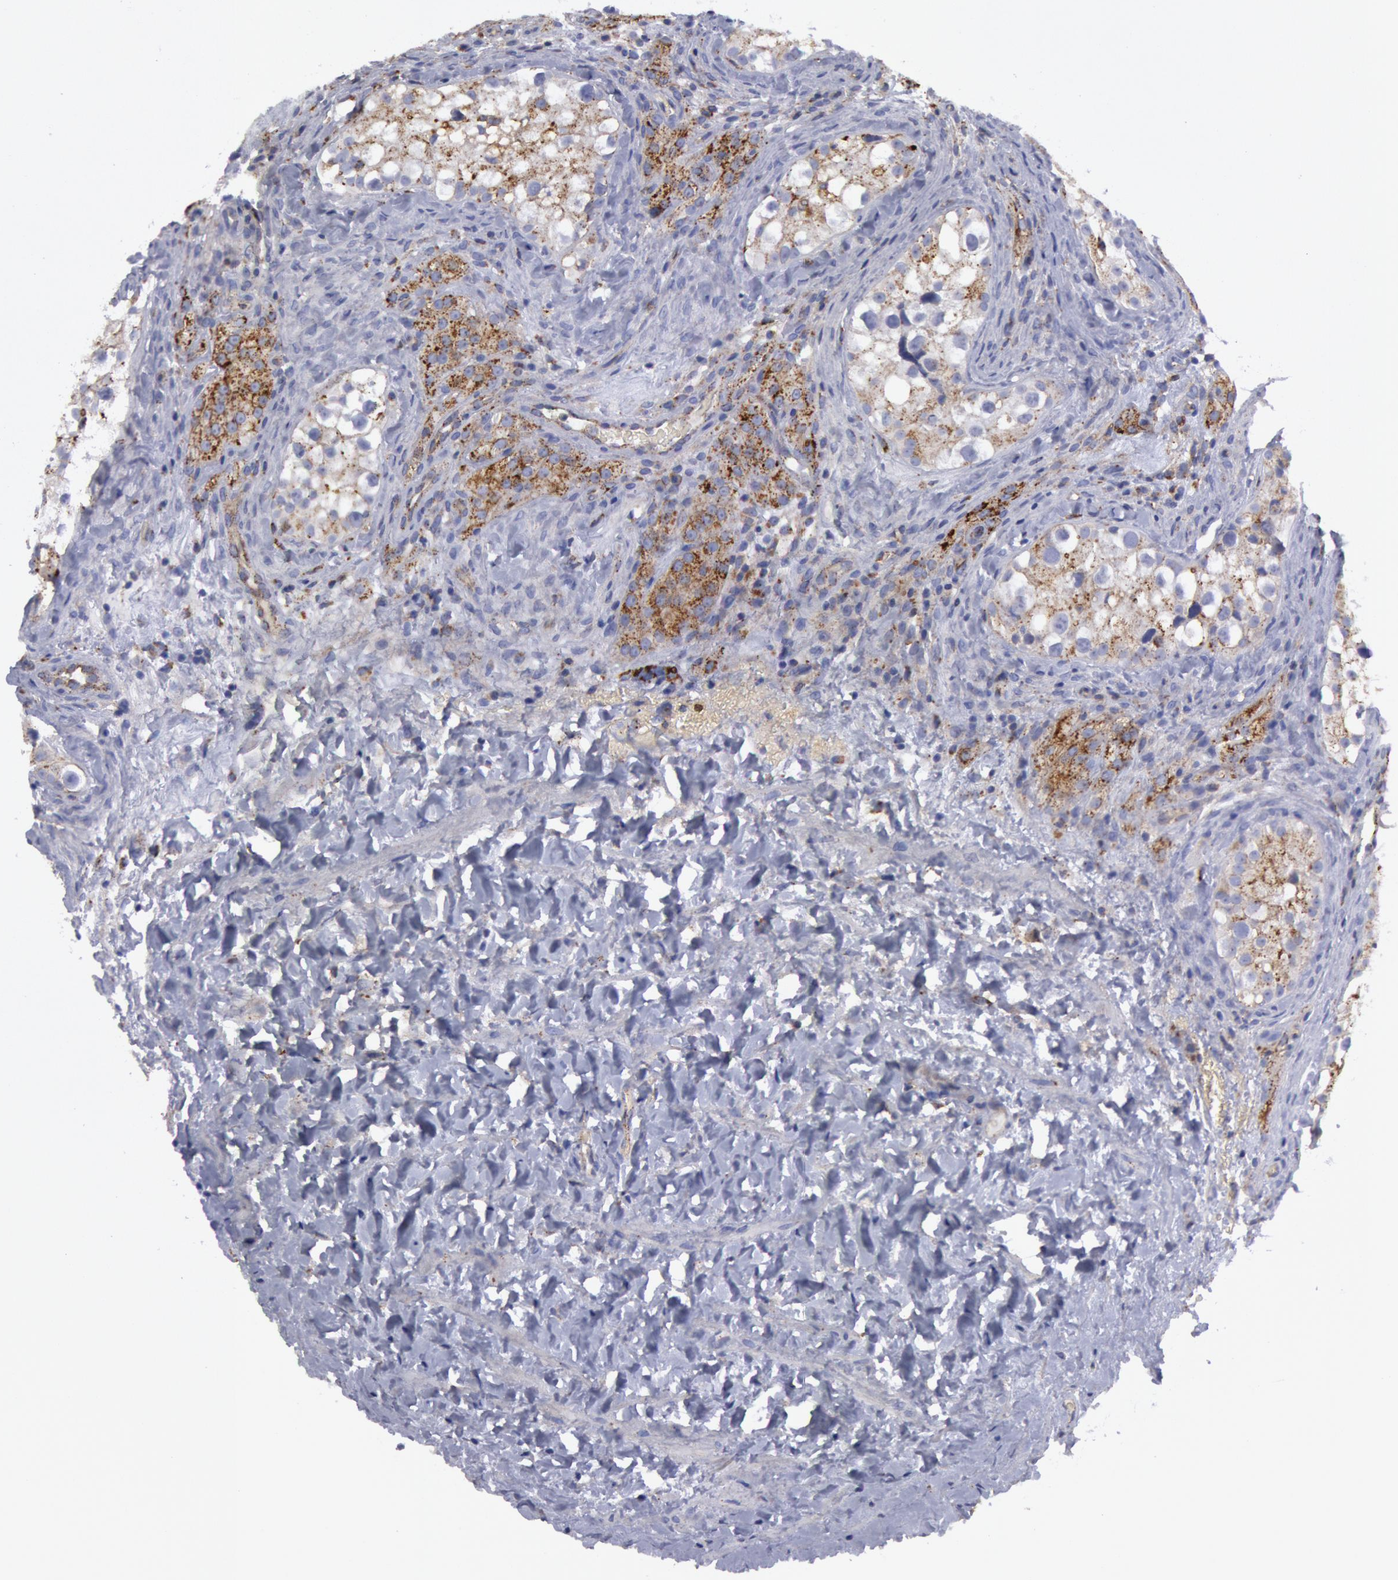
{"staining": {"intensity": "weak", "quantity": "25%-75%", "location": "cytoplasmic/membranous"}, "tissue": "testis cancer", "cell_type": "Tumor cells", "image_type": "cancer", "snomed": [{"axis": "morphology", "description": "Carcinoma, Embryonal, NOS"}, {"axis": "topography", "description": "Testis"}], "caption": "About 25%-75% of tumor cells in human testis cancer (embryonal carcinoma) display weak cytoplasmic/membranous protein expression as visualized by brown immunohistochemical staining.", "gene": "FLOT1", "patient": {"sex": "male", "age": 31}}